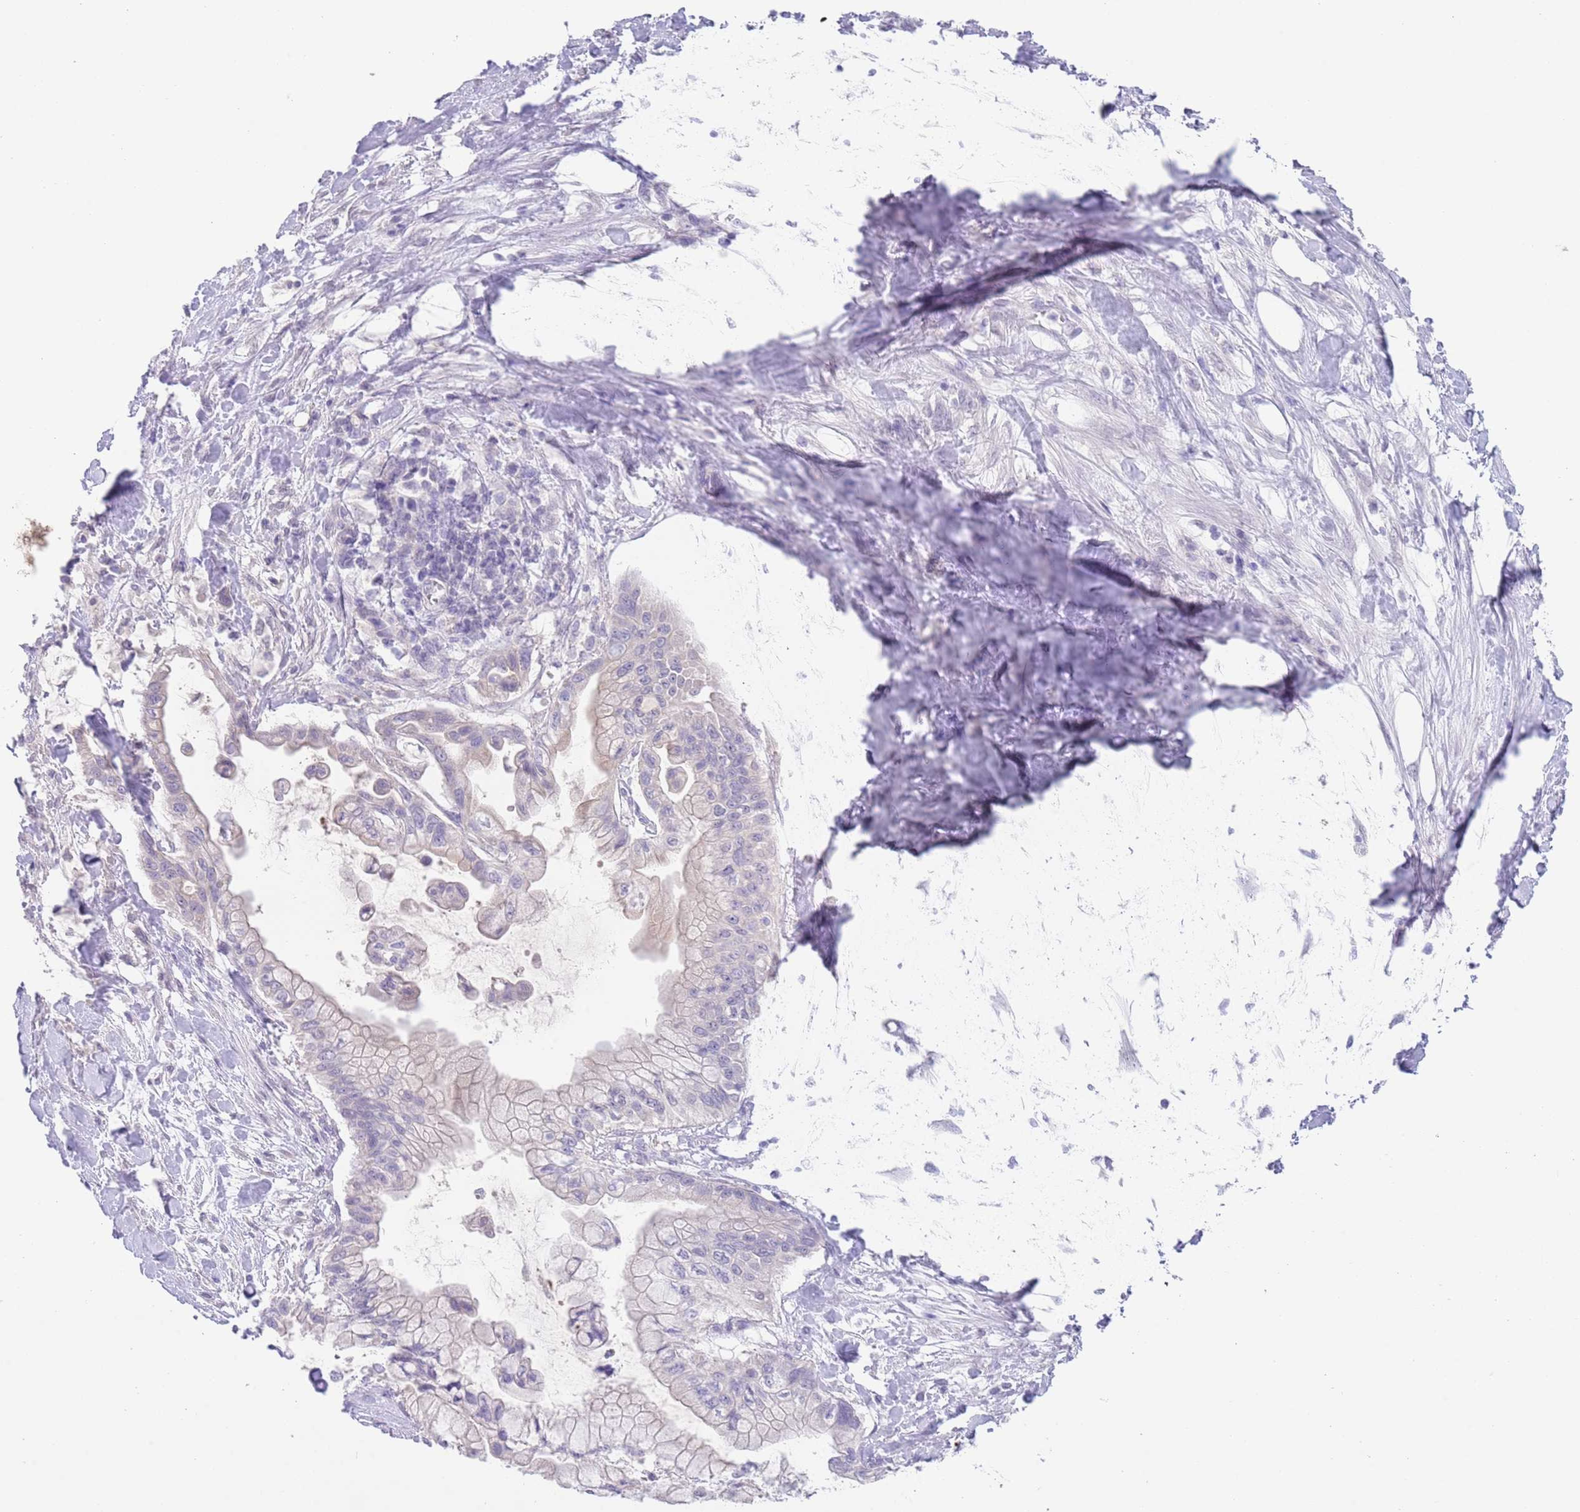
{"staining": {"intensity": "negative", "quantity": "none", "location": "none"}, "tissue": "pancreatic cancer", "cell_type": "Tumor cells", "image_type": "cancer", "snomed": [{"axis": "morphology", "description": "Adenocarcinoma, NOS"}, {"axis": "topography", "description": "Pancreas"}], "caption": "IHC image of neoplastic tissue: pancreatic cancer stained with DAB (3,3'-diaminobenzidine) reveals no significant protein expression in tumor cells.", "gene": "SPIRE2", "patient": {"sex": "male", "age": 48}}